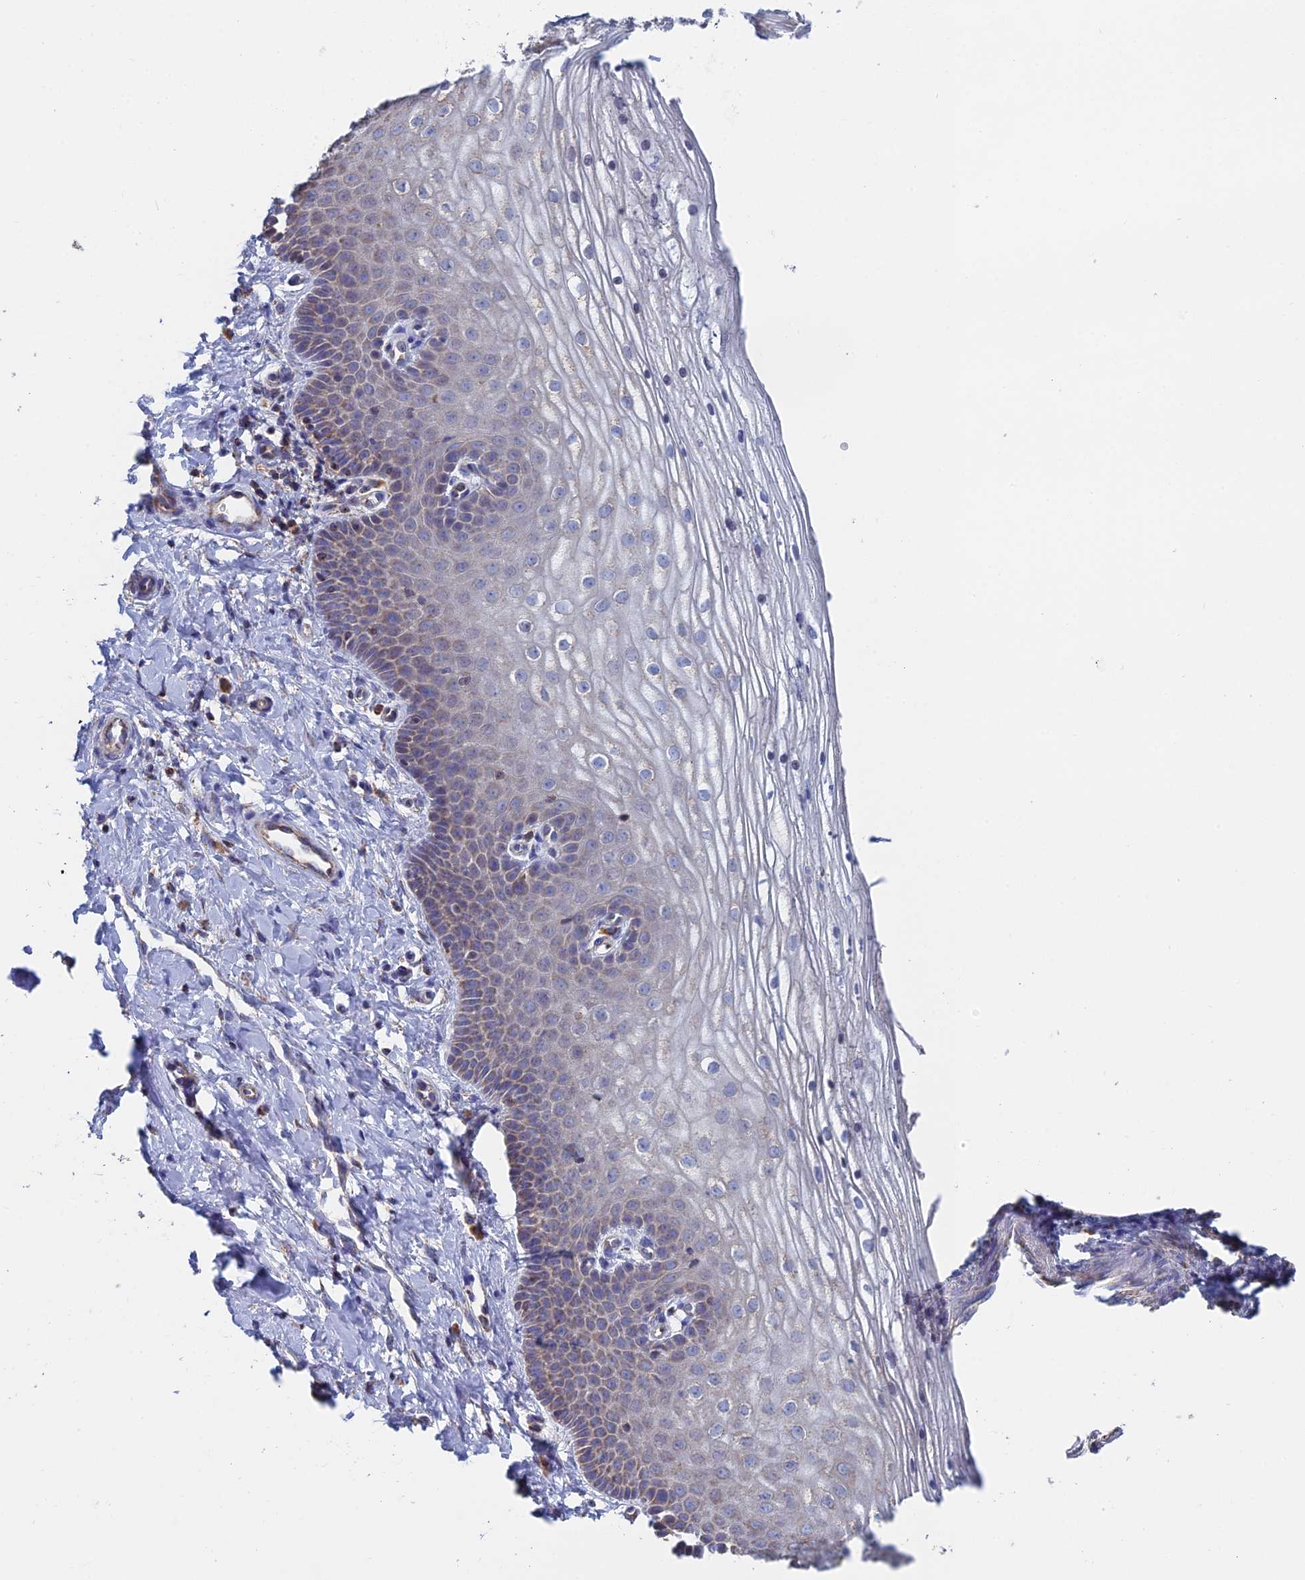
{"staining": {"intensity": "weak", "quantity": "<25%", "location": "cytoplasmic/membranous"}, "tissue": "vagina", "cell_type": "Squamous epithelial cells", "image_type": "normal", "snomed": [{"axis": "morphology", "description": "Normal tissue, NOS"}, {"axis": "topography", "description": "Vagina"}], "caption": "This is an immunohistochemistry (IHC) photomicrograph of benign human vagina. There is no positivity in squamous epithelial cells.", "gene": "SPOCK2", "patient": {"sex": "female", "age": 68}}